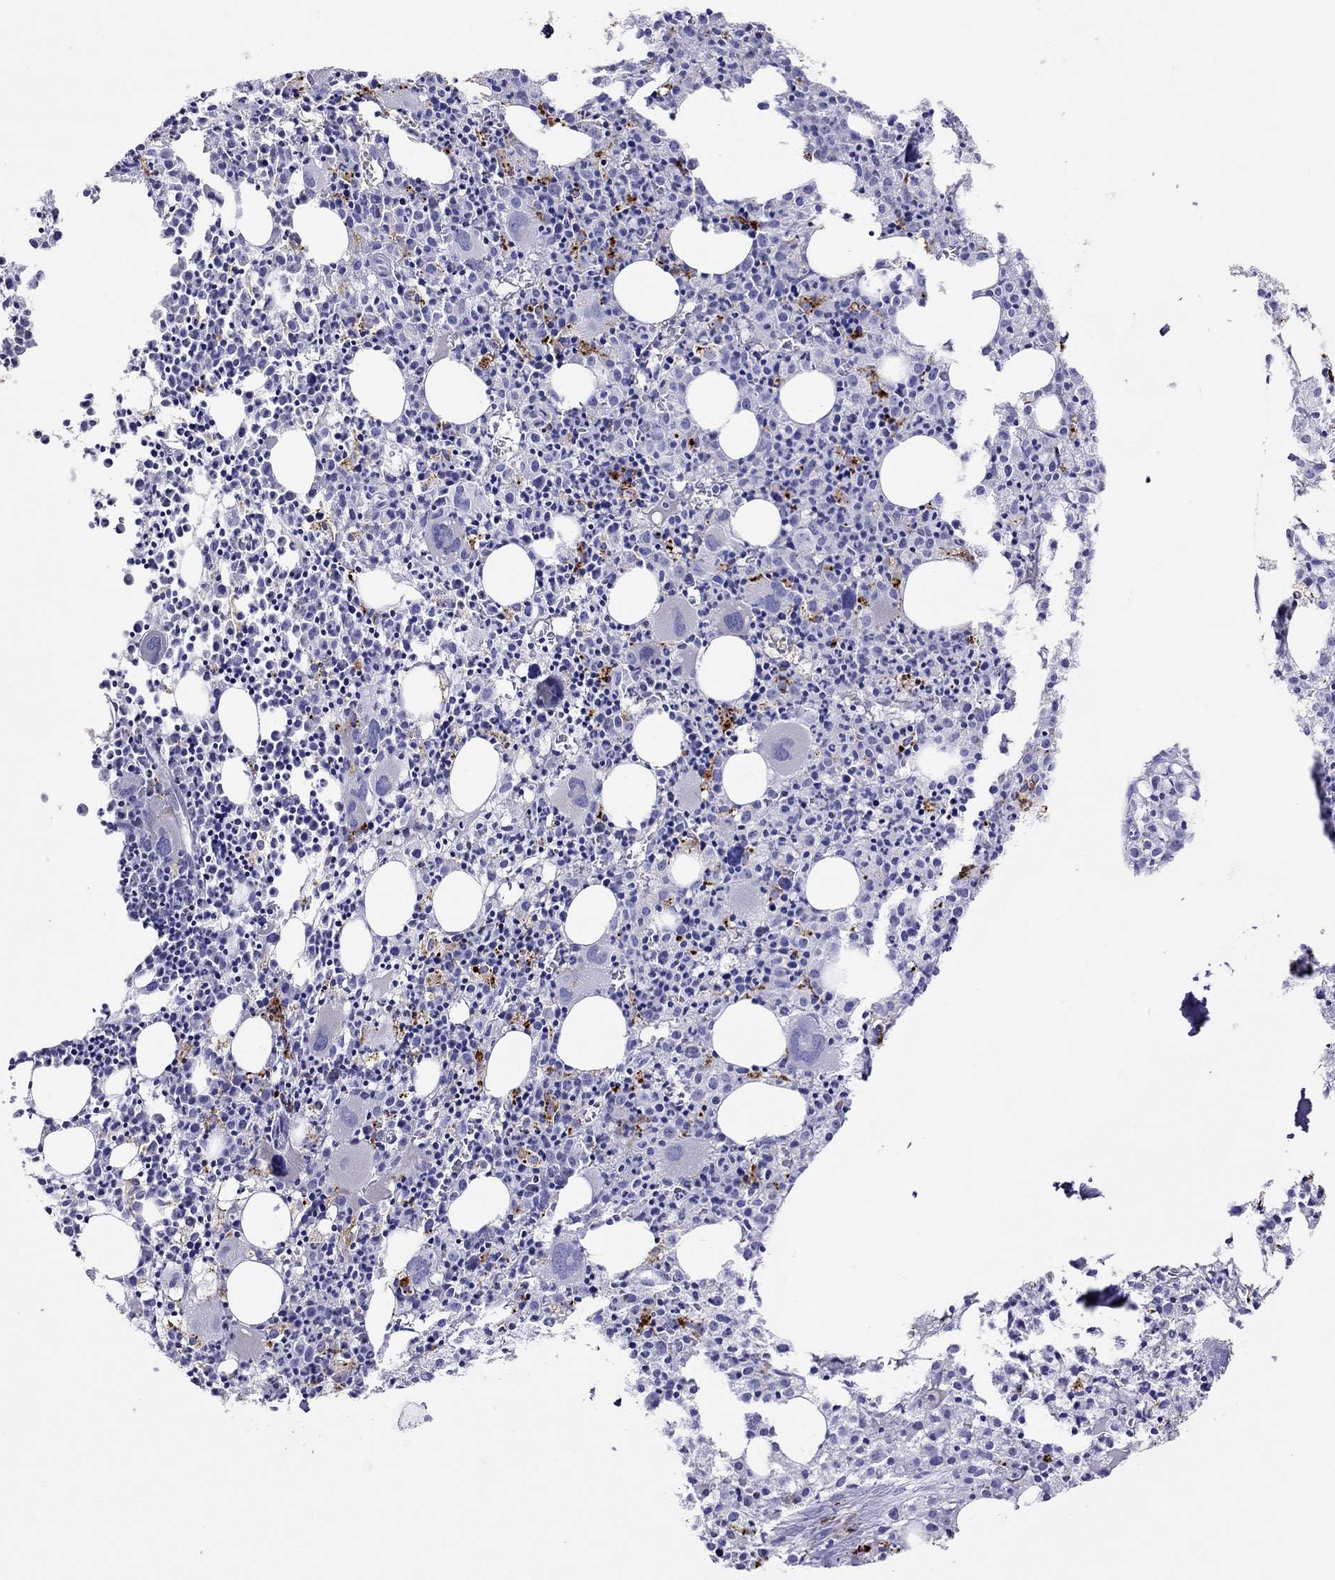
{"staining": {"intensity": "strong", "quantity": "<25%", "location": "cytoplasmic/membranous"}, "tissue": "bone marrow", "cell_type": "Hematopoietic cells", "image_type": "normal", "snomed": [{"axis": "morphology", "description": "Normal tissue, NOS"}, {"axis": "morphology", "description": "Inflammation, NOS"}, {"axis": "topography", "description": "Bone marrow"}], "caption": "This image displays IHC staining of benign human bone marrow, with medium strong cytoplasmic/membranous staining in approximately <25% of hematopoietic cells.", "gene": "CLPSL2", "patient": {"sex": "male", "age": 3}}